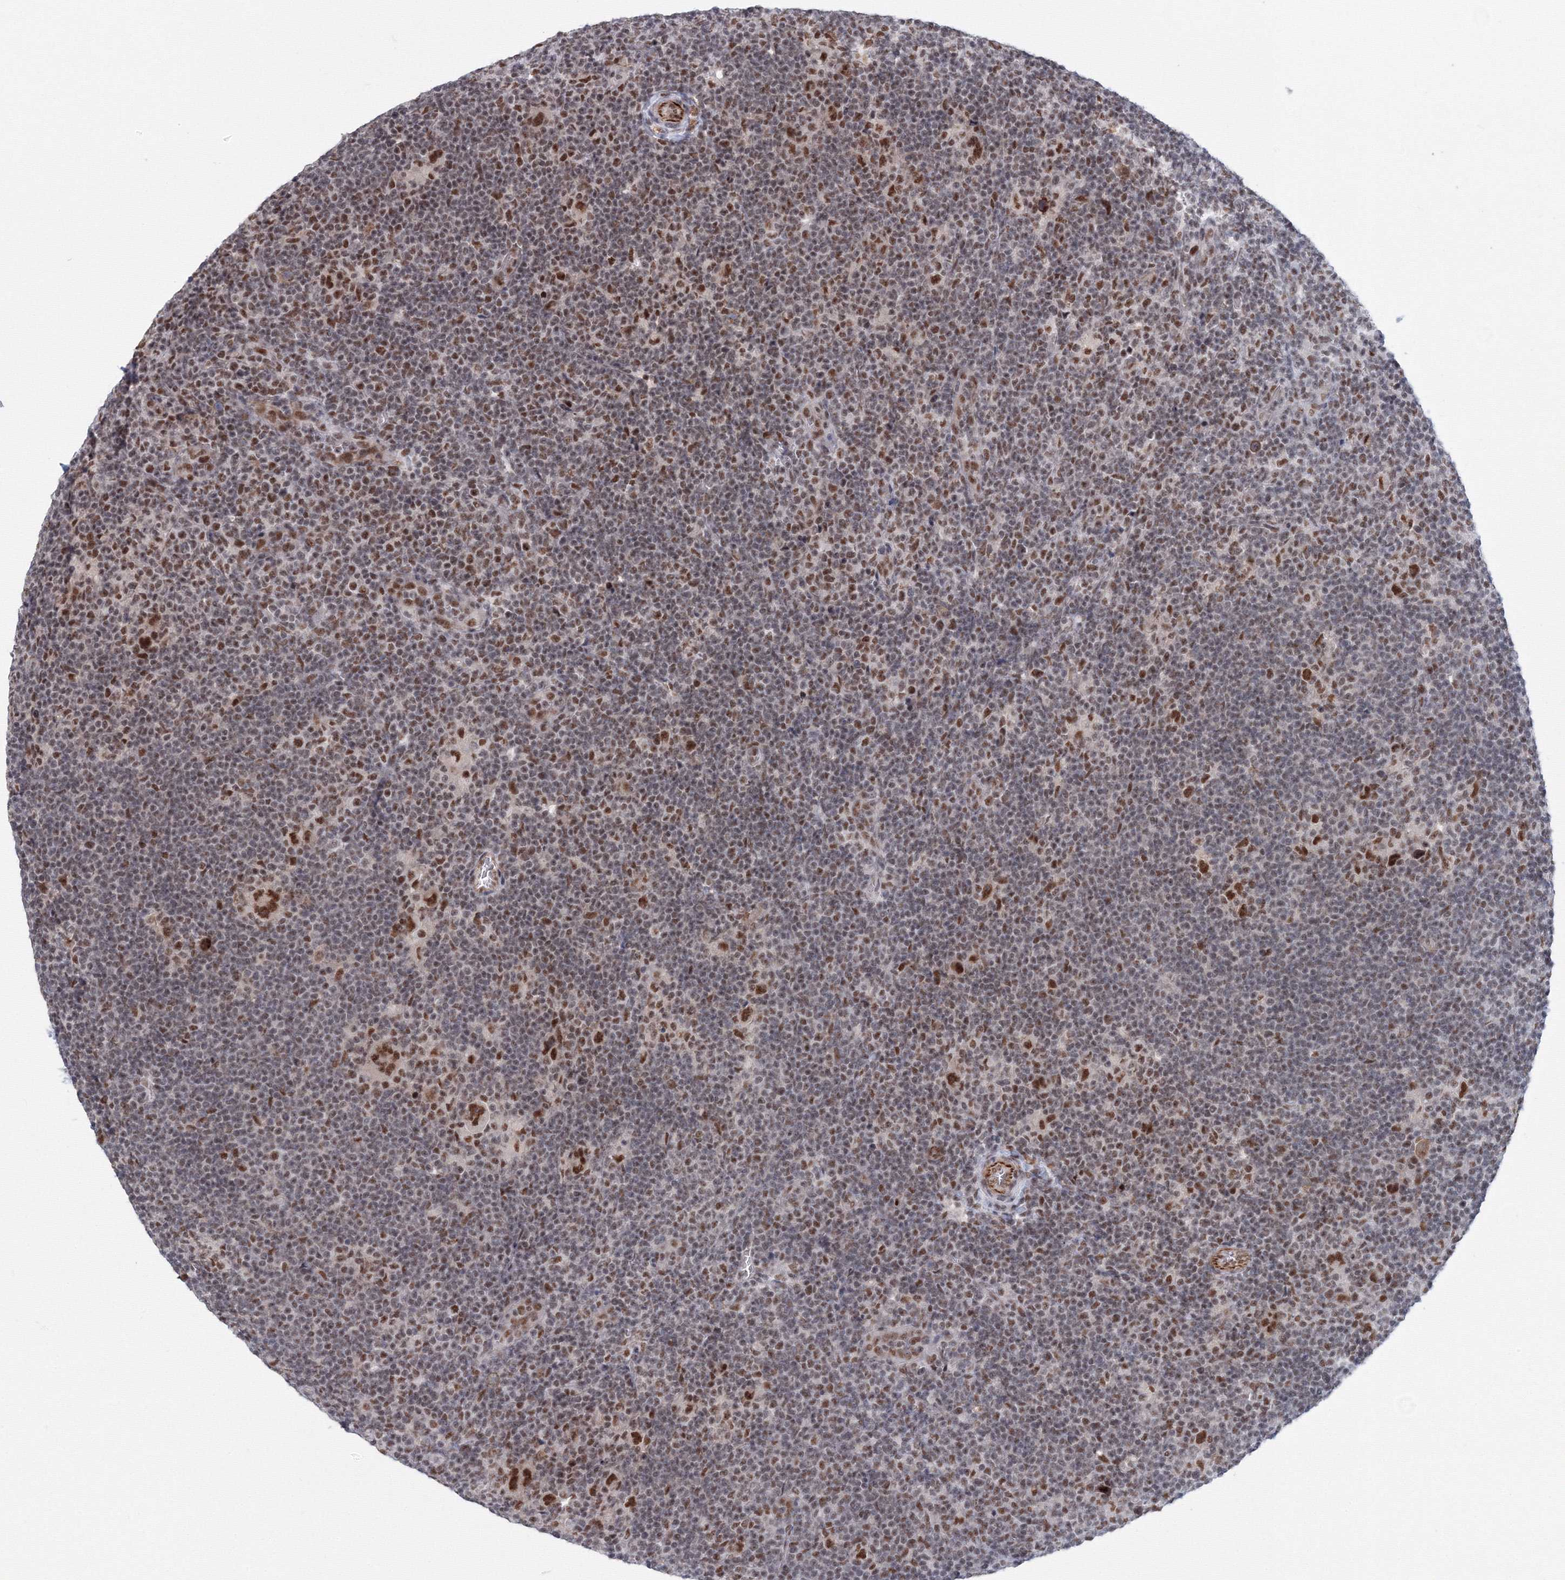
{"staining": {"intensity": "strong", "quantity": ">75%", "location": "nuclear"}, "tissue": "lymphoma", "cell_type": "Tumor cells", "image_type": "cancer", "snomed": [{"axis": "morphology", "description": "Hodgkin's disease, NOS"}, {"axis": "topography", "description": "Lymph node"}], "caption": "The histopathology image displays a brown stain indicating the presence of a protein in the nuclear of tumor cells in Hodgkin's disease. The staining is performed using DAB brown chromogen to label protein expression. The nuclei are counter-stained blue using hematoxylin.", "gene": "SF3B6", "patient": {"sex": "female", "age": 57}}